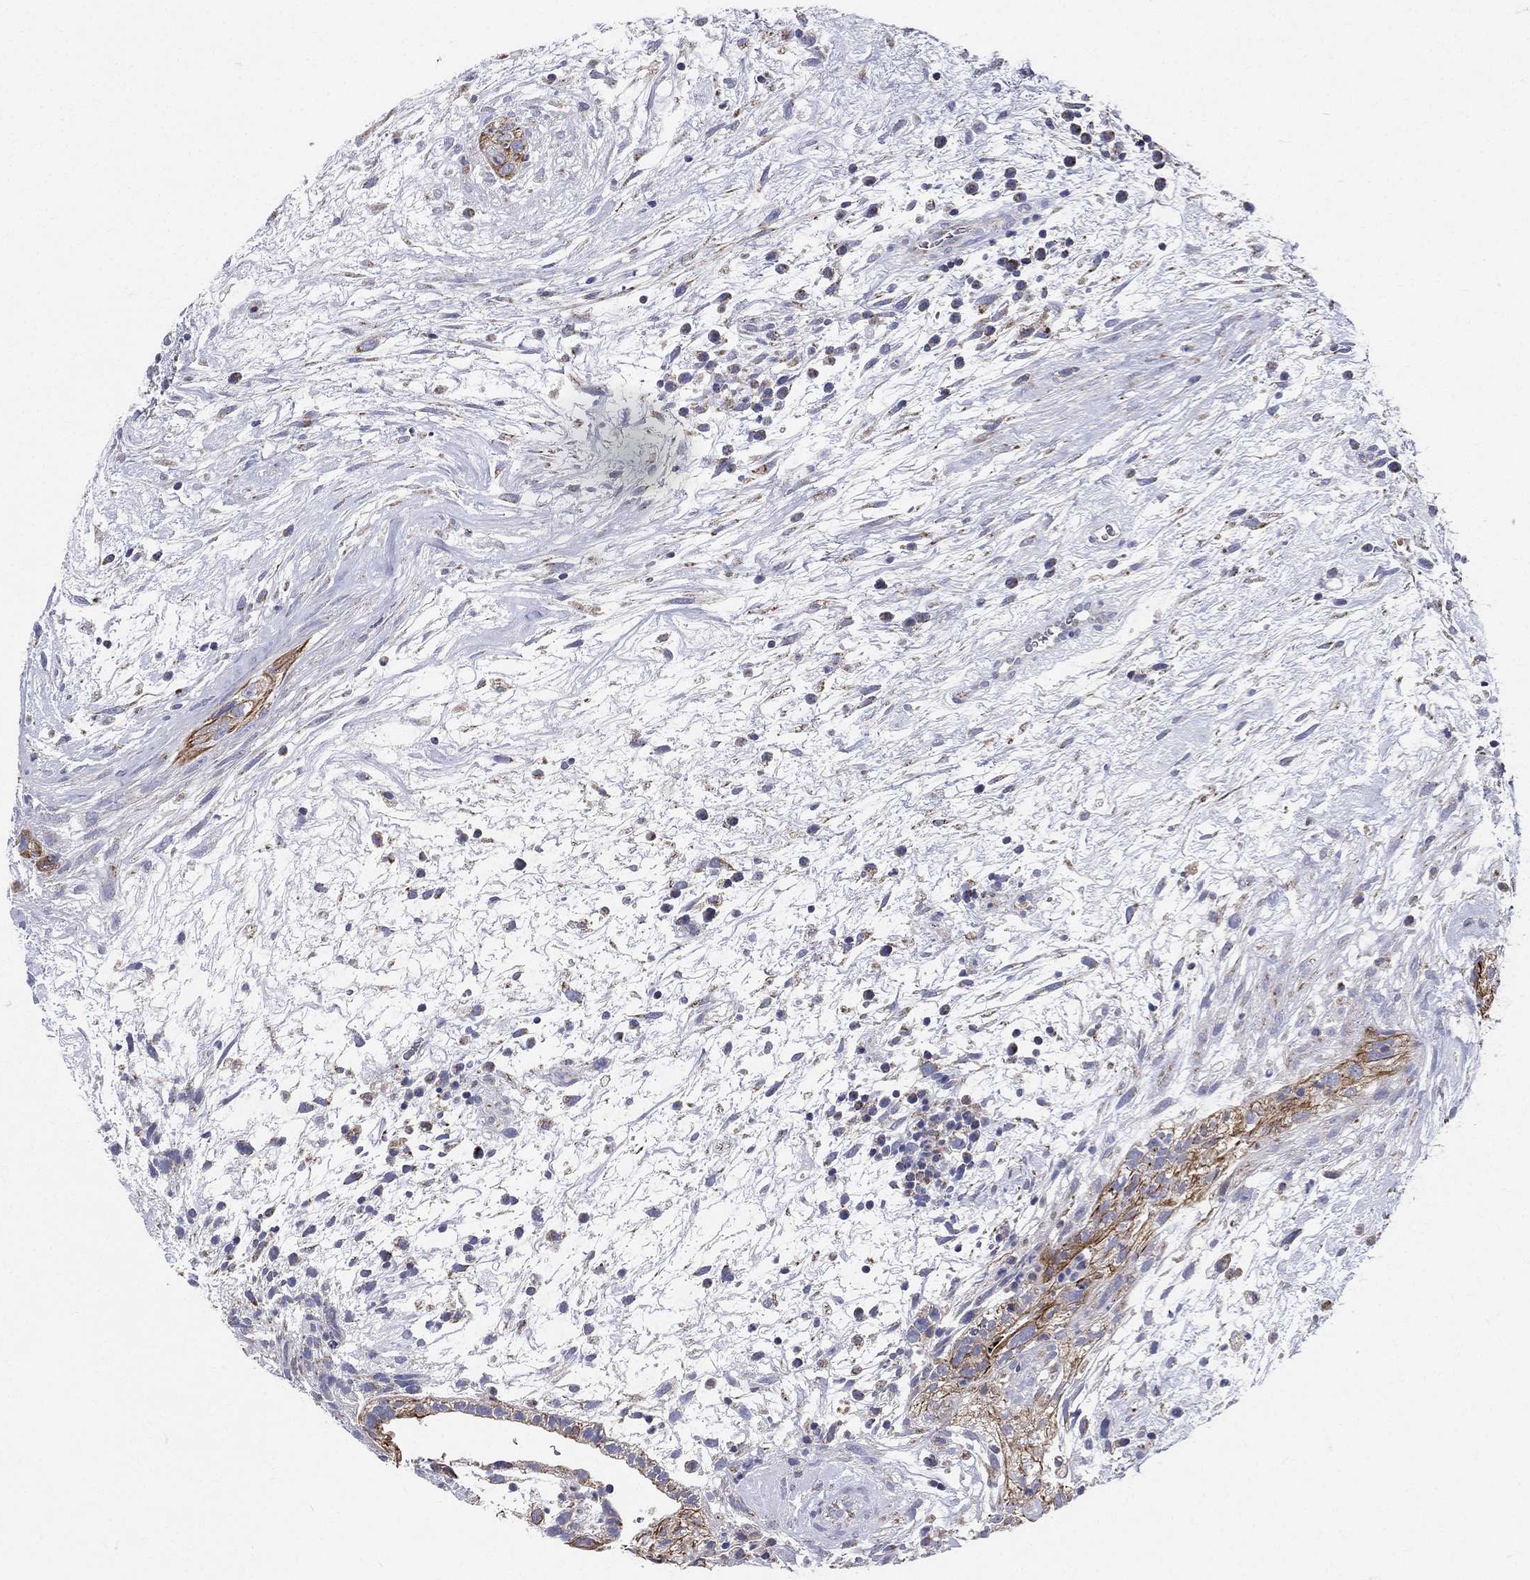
{"staining": {"intensity": "moderate", "quantity": "<25%", "location": "cytoplasmic/membranous"}, "tissue": "testis cancer", "cell_type": "Tumor cells", "image_type": "cancer", "snomed": [{"axis": "morphology", "description": "Normal tissue, NOS"}, {"axis": "morphology", "description": "Carcinoma, Embryonal, NOS"}, {"axis": "topography", "description": "Testis"}], "caption": "Immunohistochemistry of human testis embryonal carcinoma shows low levels of moderate cytoplasmic/membranous positivity in about <25% of tumor cells.", "gene": "PWWP3A", "patient": {"sex": "male", "age": 32}}